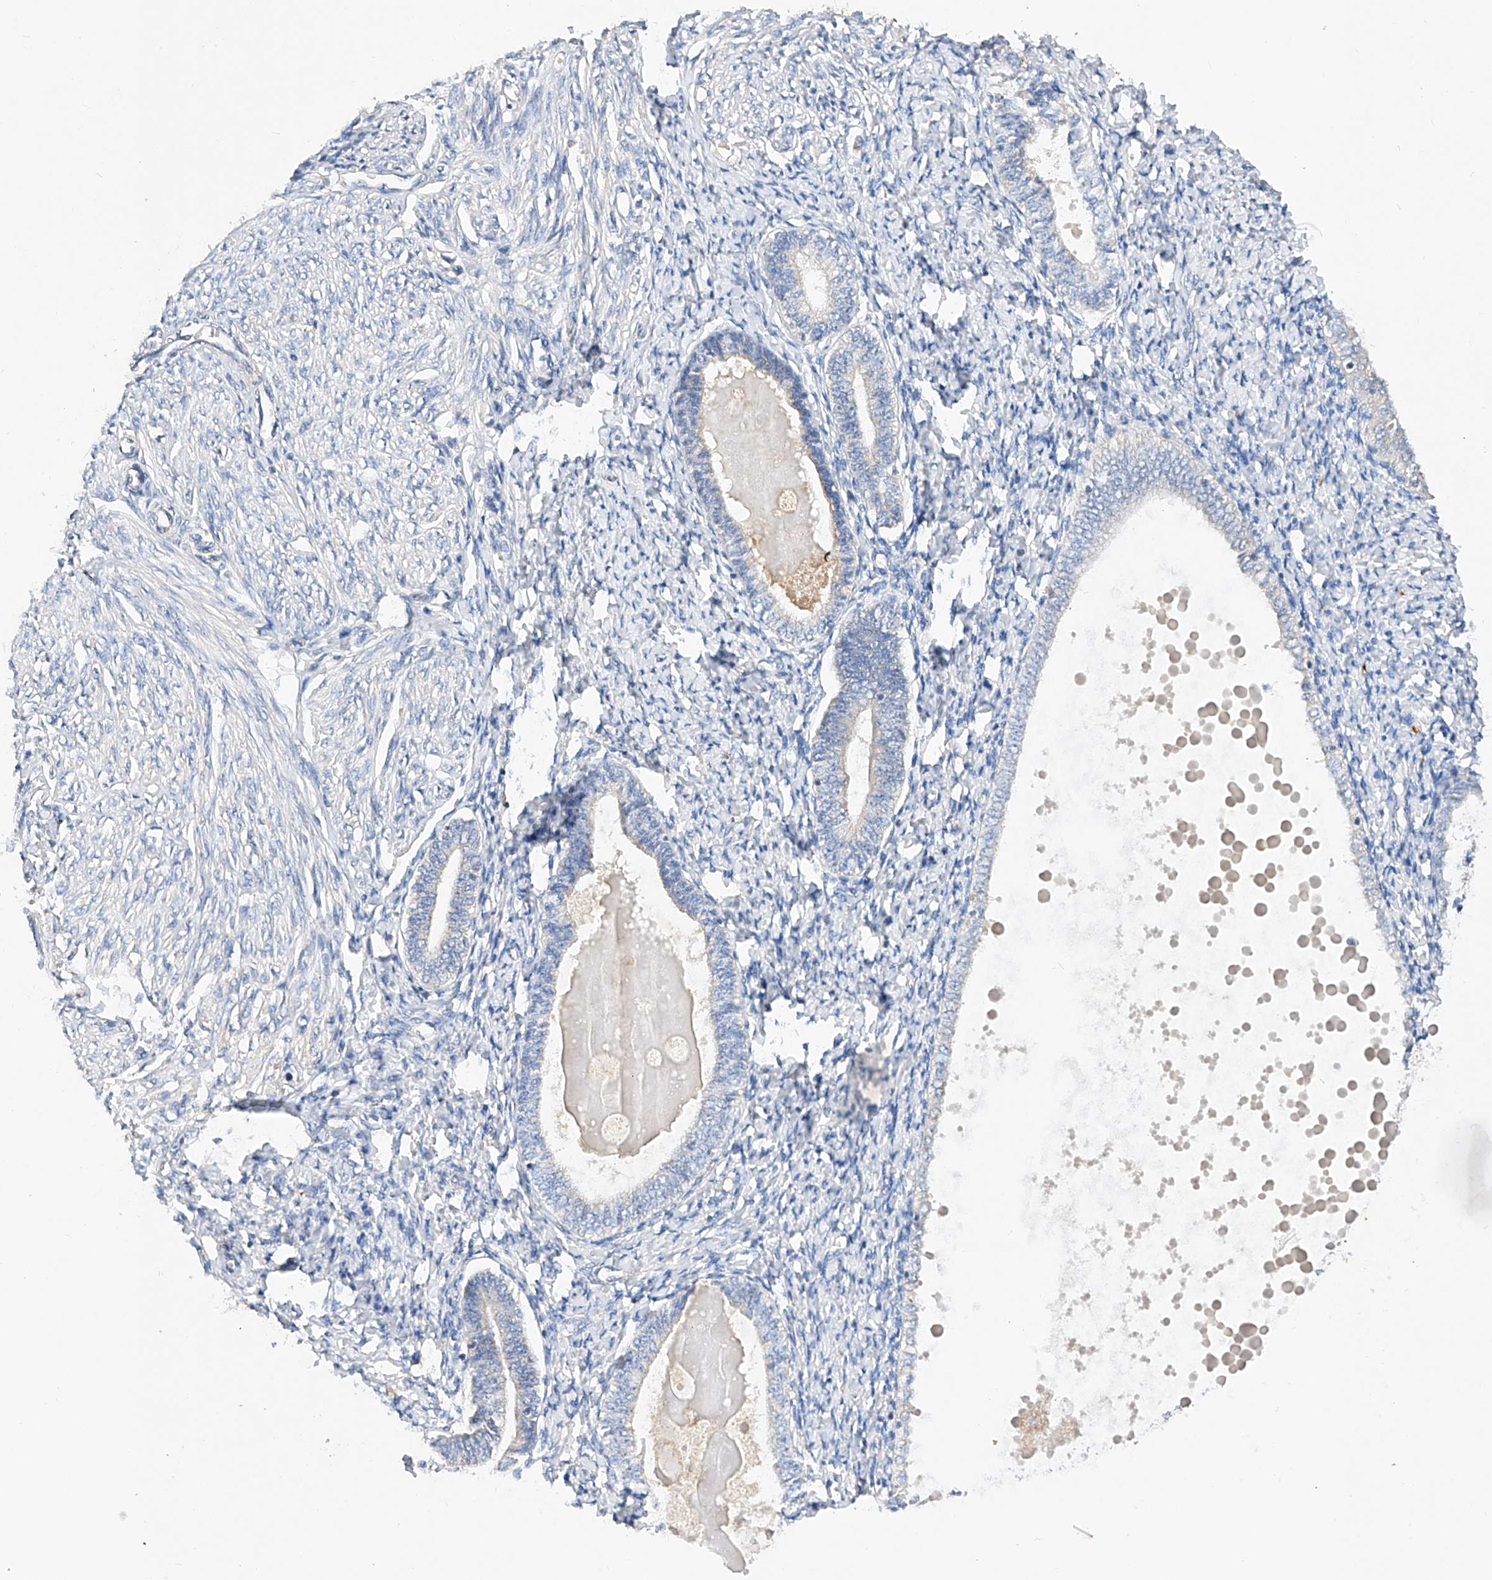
{"staining": {"intensity": "negative", "quantity": "none", "location": "none"}, "tissue": "endometrium", "cell_type": "Cells in endometrial stroma", "image_type": "normal", "snomed": [{"axis": "morphology", "description": "Normal tissue, NOS"}, {"axis": "topography", "description": "Endometrium"}], "caption": "This is a photomicrograph of immunohistochemistry staining of unremarkable endometrium, which shows no expression in cells in endometrial stroma. (DAB (3,3'-diaminobenzidine) immunohistochemistry (IHC) visualized using brightfield microscopy, high magnification).", "gene": "AMD1", "patient": {"sex": "female", "age": 72}}